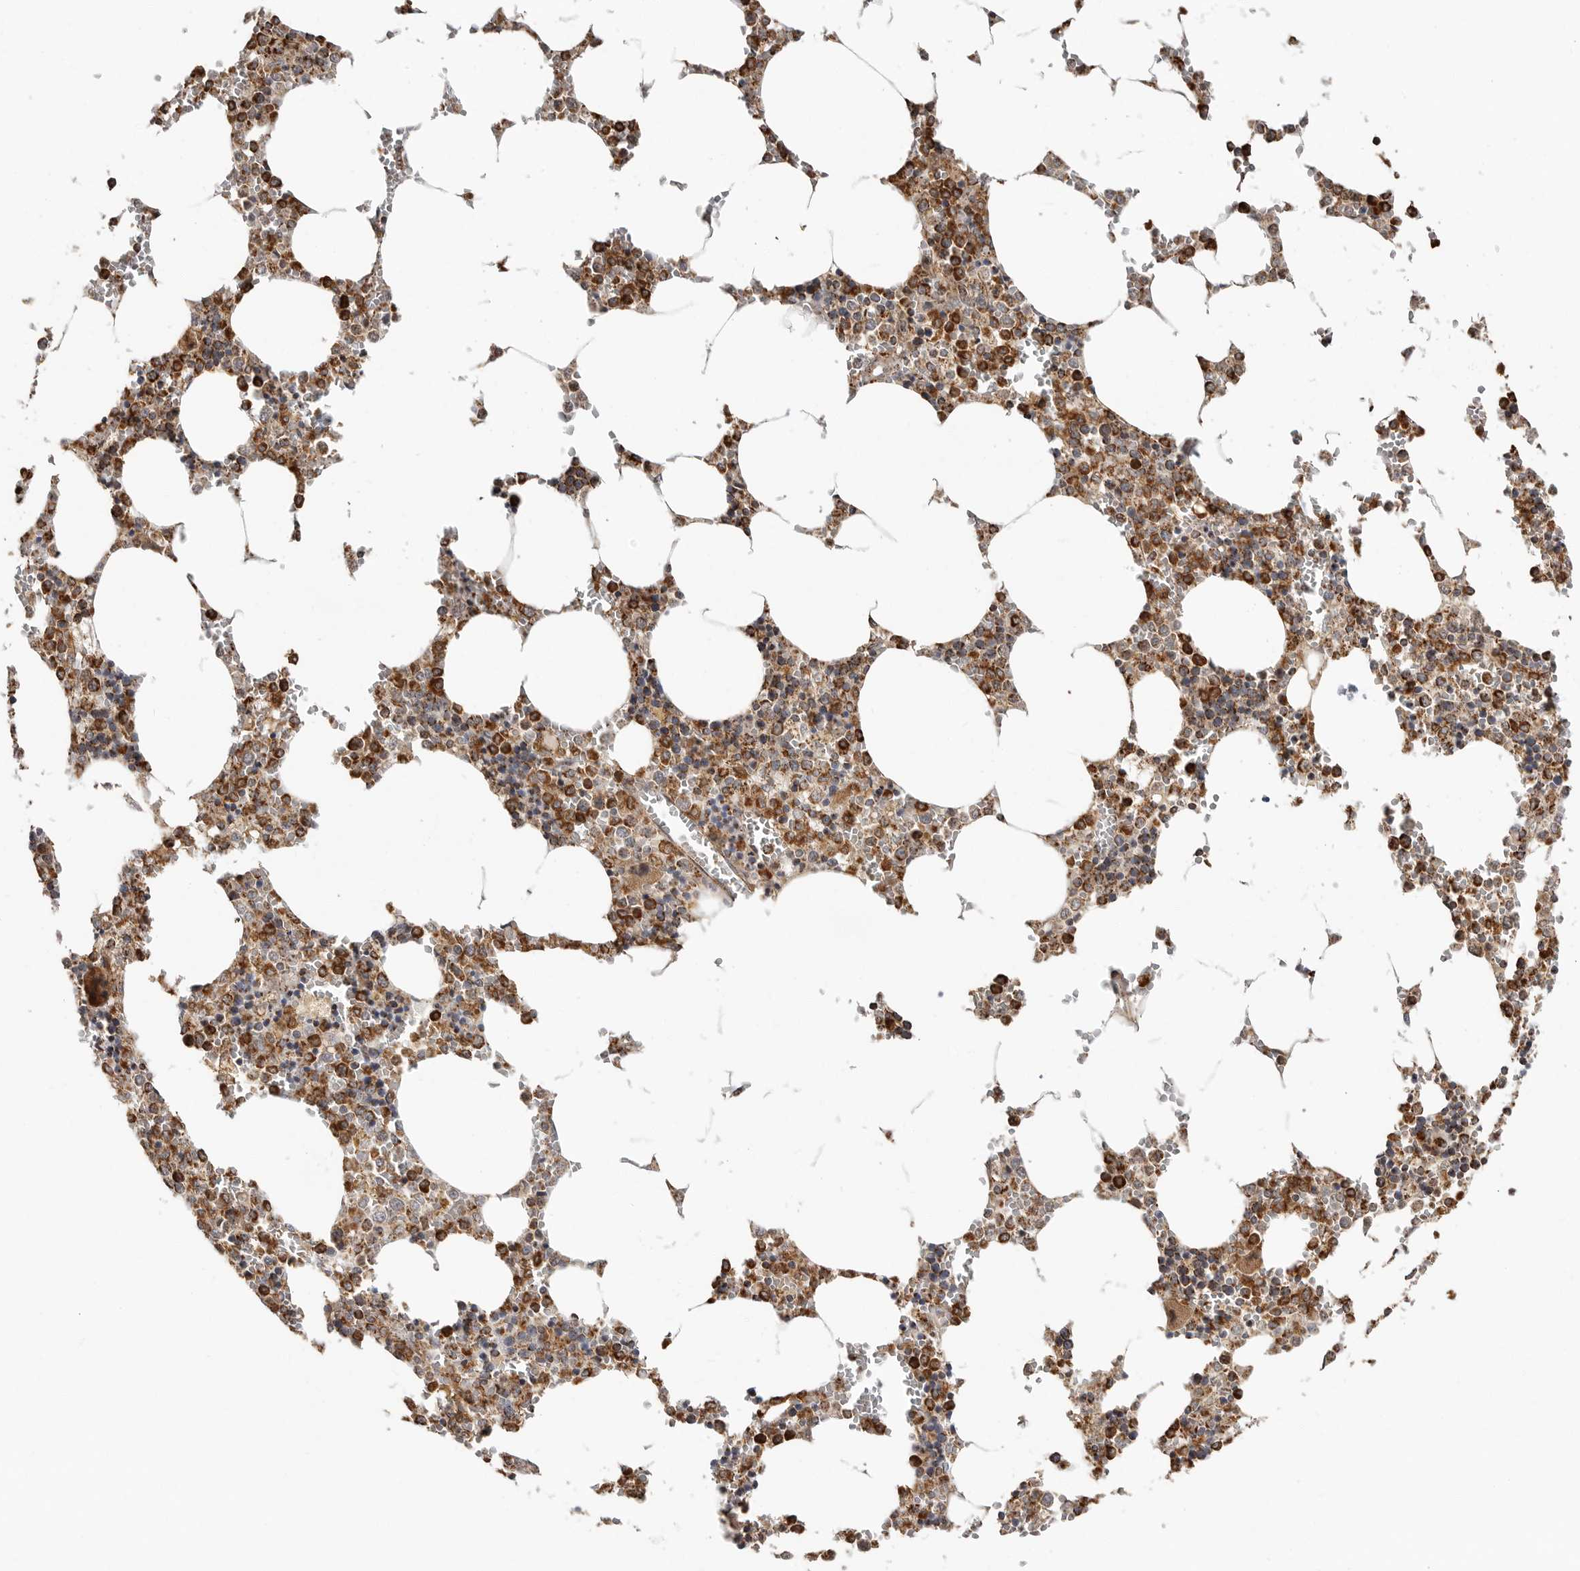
{"staining": {"intensity": "strong", "quantity": "25%-75%", "location": "cytoplasmic/membranous"}, "tissue": "bone marrow", "cell_type": "Hematopoietic cells", "image_type": "normal", "snomed": [{"axis": "morphology", "description": "Normal tissue, NOS"}, {"axis": "topography", "description": "Bone marrow"}], "caption": "Immunohistochemistry image of normal bone marrow stained for a protein (brown), which reveals high levels of strong cytoplasmic/membranous expression in approximately 25%-75% of hematopoietic cells.", "gene": "GCNT2", "patient": {"sex": "male", "age": 70}}